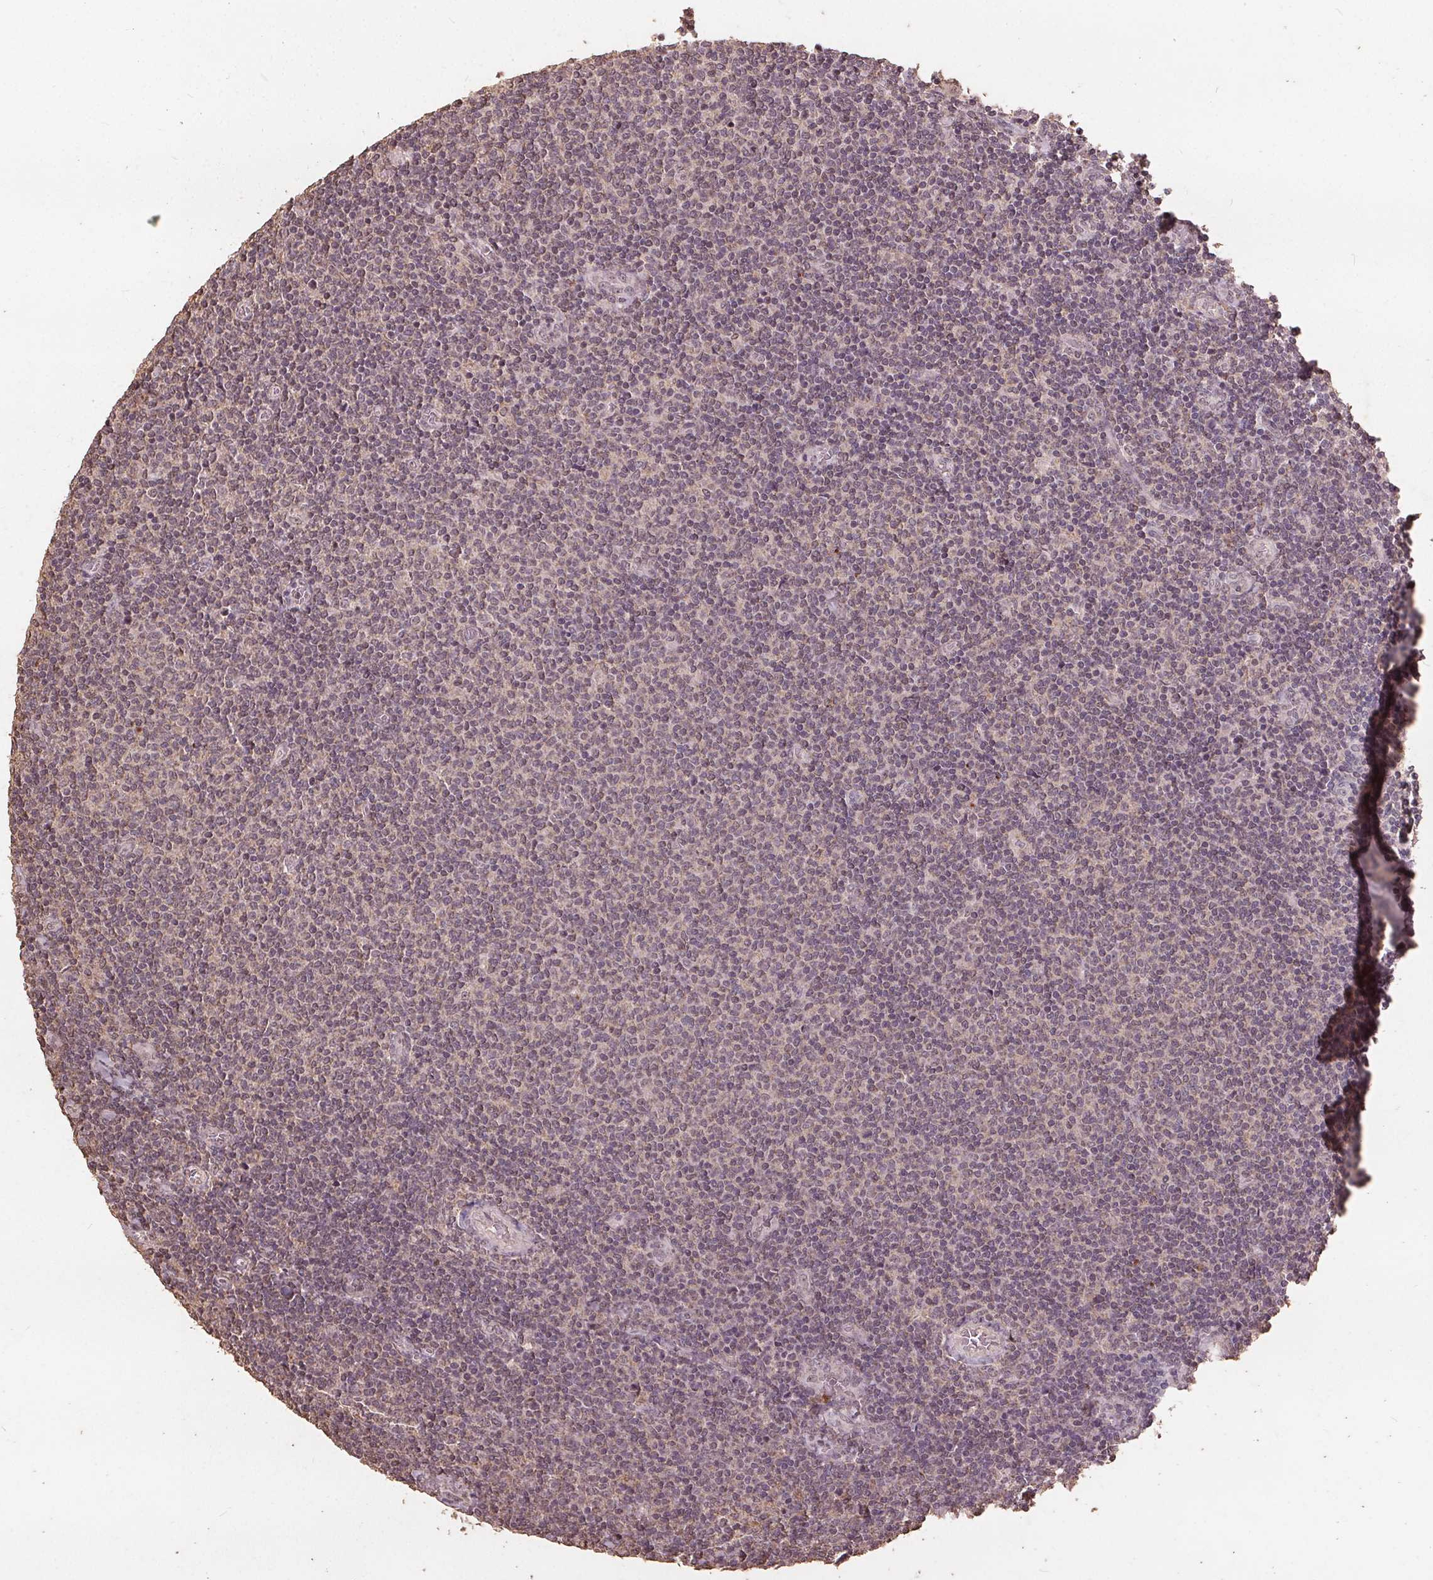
{"staining": {"intensity": "negative", "quantity": "none", "location": "none"}, "tissue": "lymphoma", "cell_type": "Tumor cells", "image_type": "cancer", "snomed": [{"axis": "morphology", "description": "Malignant lymphoma, non-Hodgkin's type, Low grade"}, {"axis": "topography", "description": "Lymph node"}], "caption": "DAB (3,3'-diaminobenzidine) immunohistochemical staining of low-grade malignant lymphoma, non-Hodgkin's type shows no significant expression in tumor cells. (Brightfield microscopy of DAB immunohistochemistry at high magnification).", "gene": "DSG3", "patient": {"sex": "male", "age": 52}}